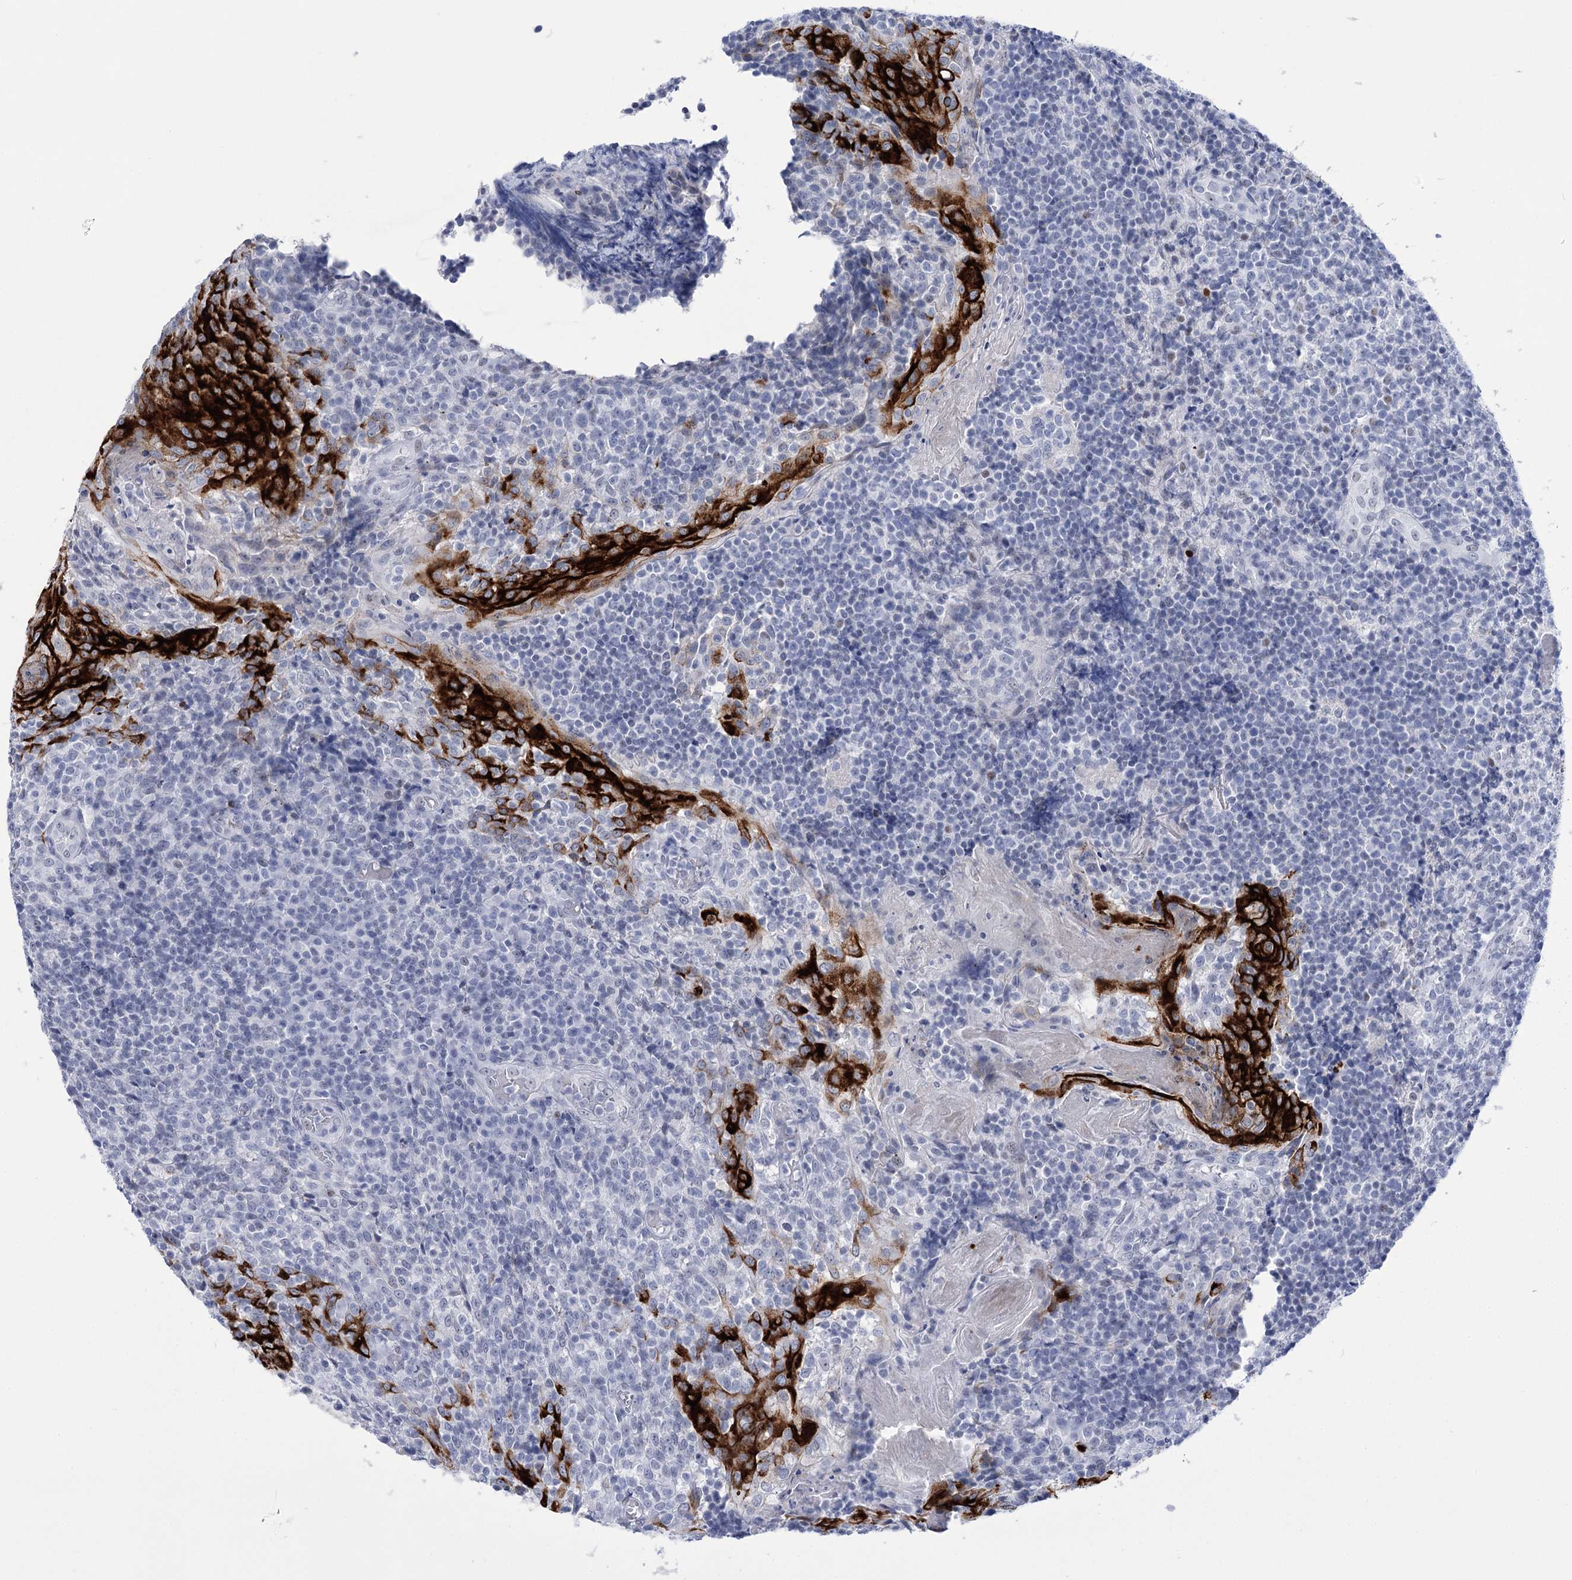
{"staining": {"intensity": "negative", "quantity": "none", "location": "none"}, "tissue": "tonsil", "cell_type": "Germinal center cells", "image_type": "normal", "snomed": [{"axis": "morphology", "description": "Normal tissue, NOS"}, {"axis": "topography", "description": "Tonsil"}], "caption": "IHC histopathology image of unremarkable tonsil: tonsil stained with DAB exhibits no significant protein positivity in germinal center cells.", "gene": "HORMAD1", "patient": {"sex": "female", "age": 19}}